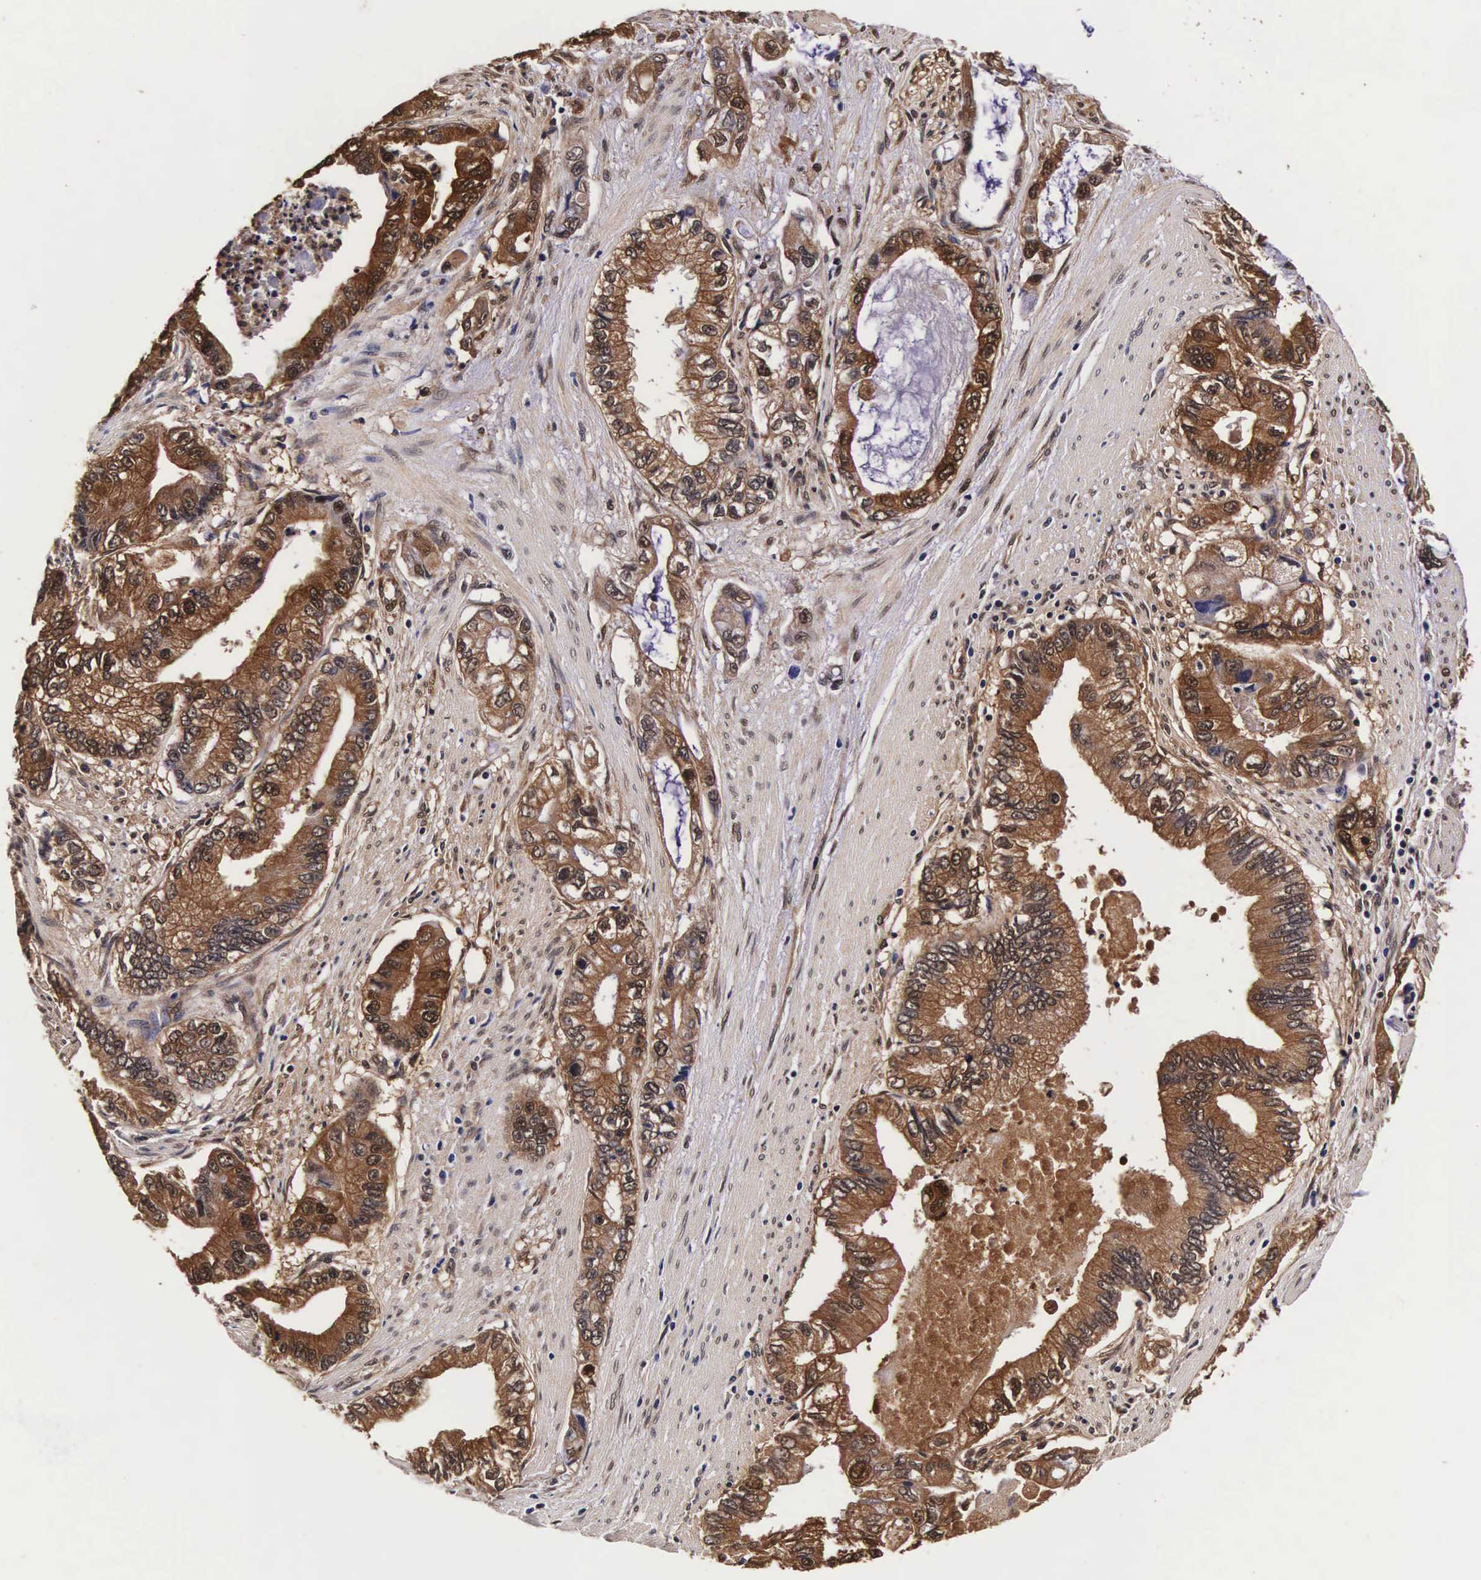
{"staining": {"intensity": "strong", "quantity": ">75%", "location": "cytoplasmic/membranous,nuclear"}, "tissue": "pancreatic cancer", "cell_type": "Tumor cells", "image_type": "cancer", "snomed": [{"axis": "morphology", "description": "Adenocarcinoma, NOS"}, {"axis": "topography", "description": "Pancreas"}, {"axis": "topography", "description": "Stomach, upper"}], "caption": "Immunohistochemistry (IHC) histopathology image of neoplastic tissue: pancreatic adenocarcinoma stained using IHC reveals high levels of strong protein expression localized specifically in the cytoplasmic/membranous and nuclear of tumor cells, appearing as a cytoplasmic/membranous and nuclear brown color.", "gene": "TECPR2", "patient": {"sex": "male", "age": 77}}